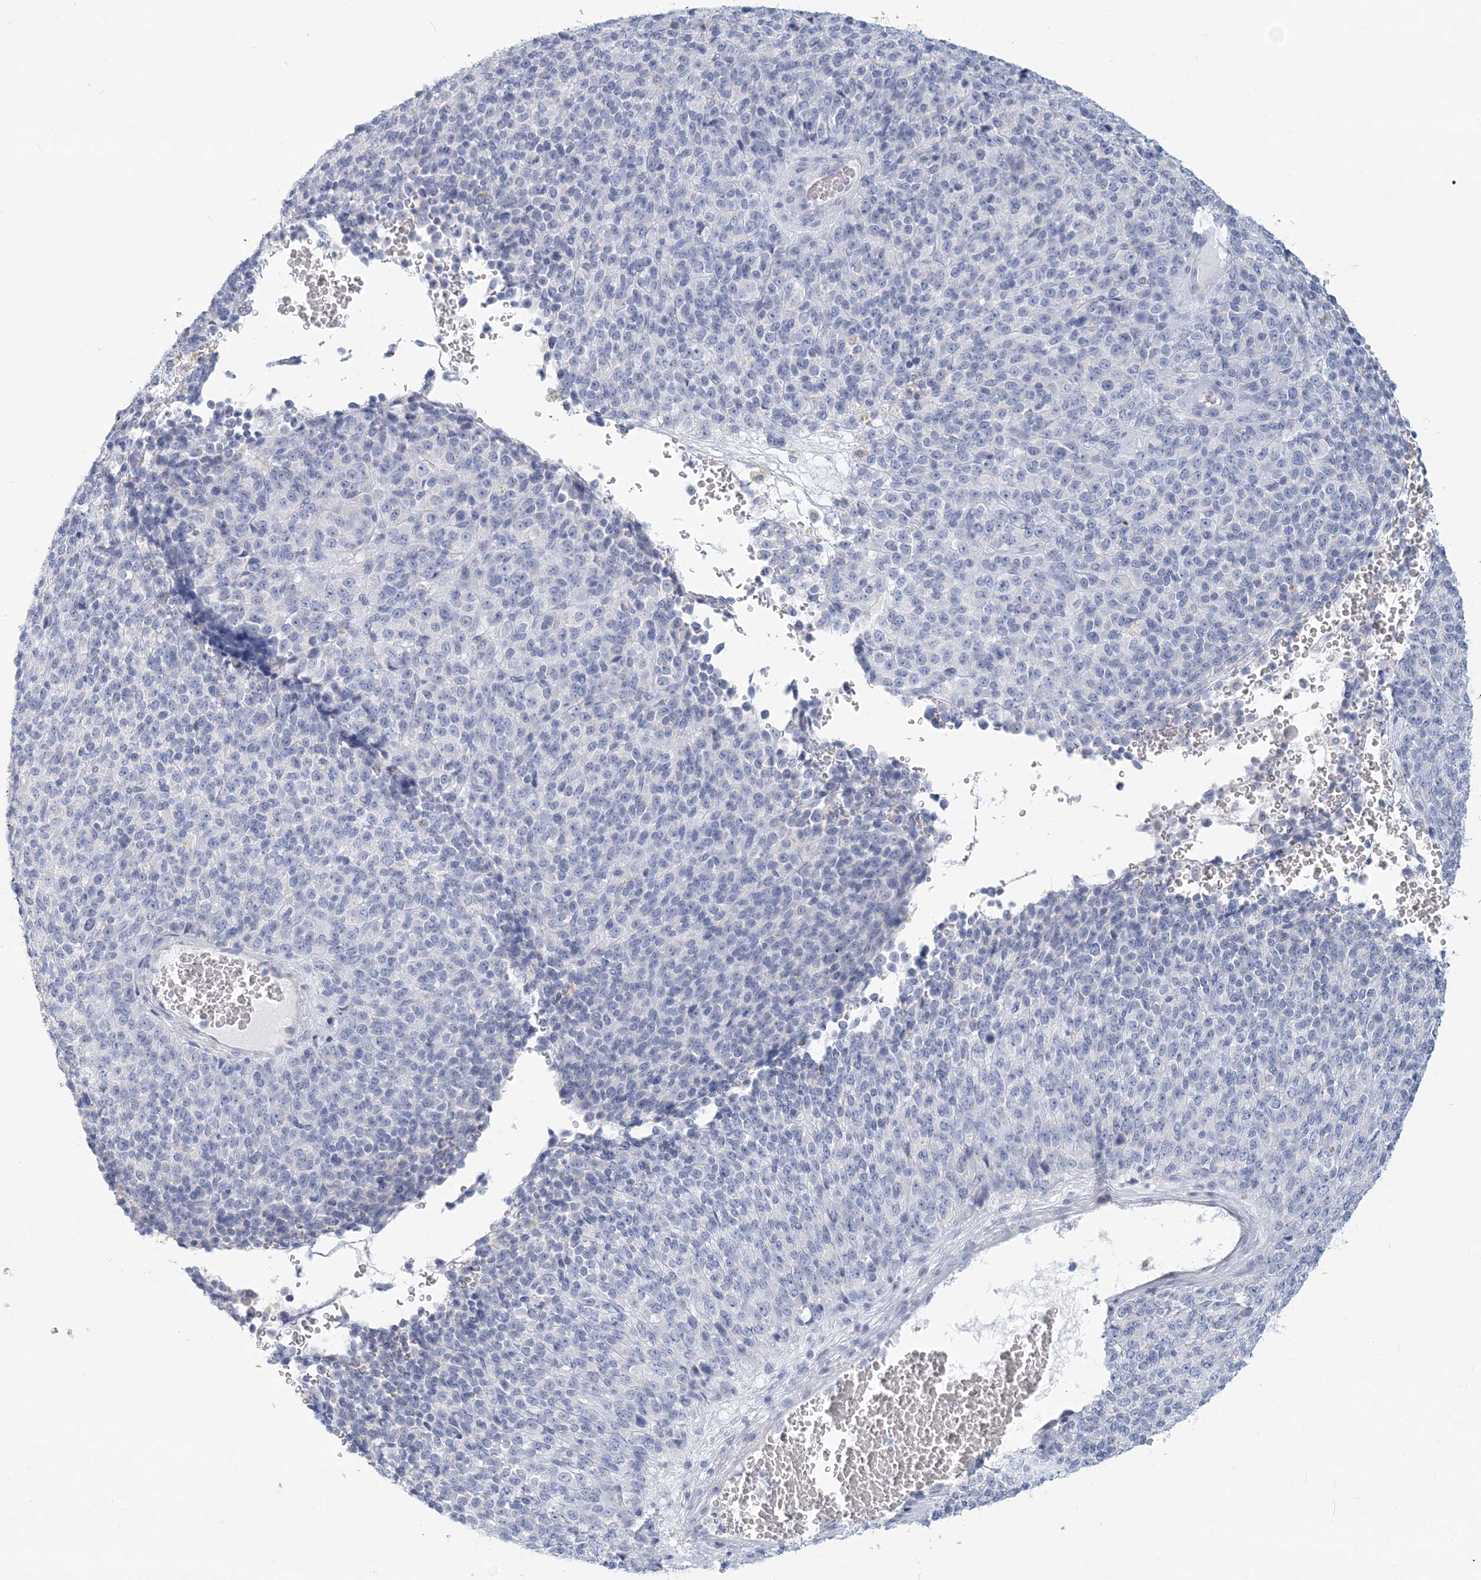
{"staining": {"intensity": "negative", "quantity": "none", "location": "none"}, "tissue": "melanoma", "cell_type": "Tumor cells", "image_type": "cancer", "snomed": [{"axis": "morphology", "description": "Malignant melanoma, Metastatic site"}, {"axis": "topography", "description": "Brain"}], "caption": "High power microscopy micrograph of an immunohistochemistry histopathology image of malignant melanoma (metastatic site), revealing no significant staining in tumor cells.", "gene": "CSN1S1", "patient": {"sex": "female", "age": 56}}